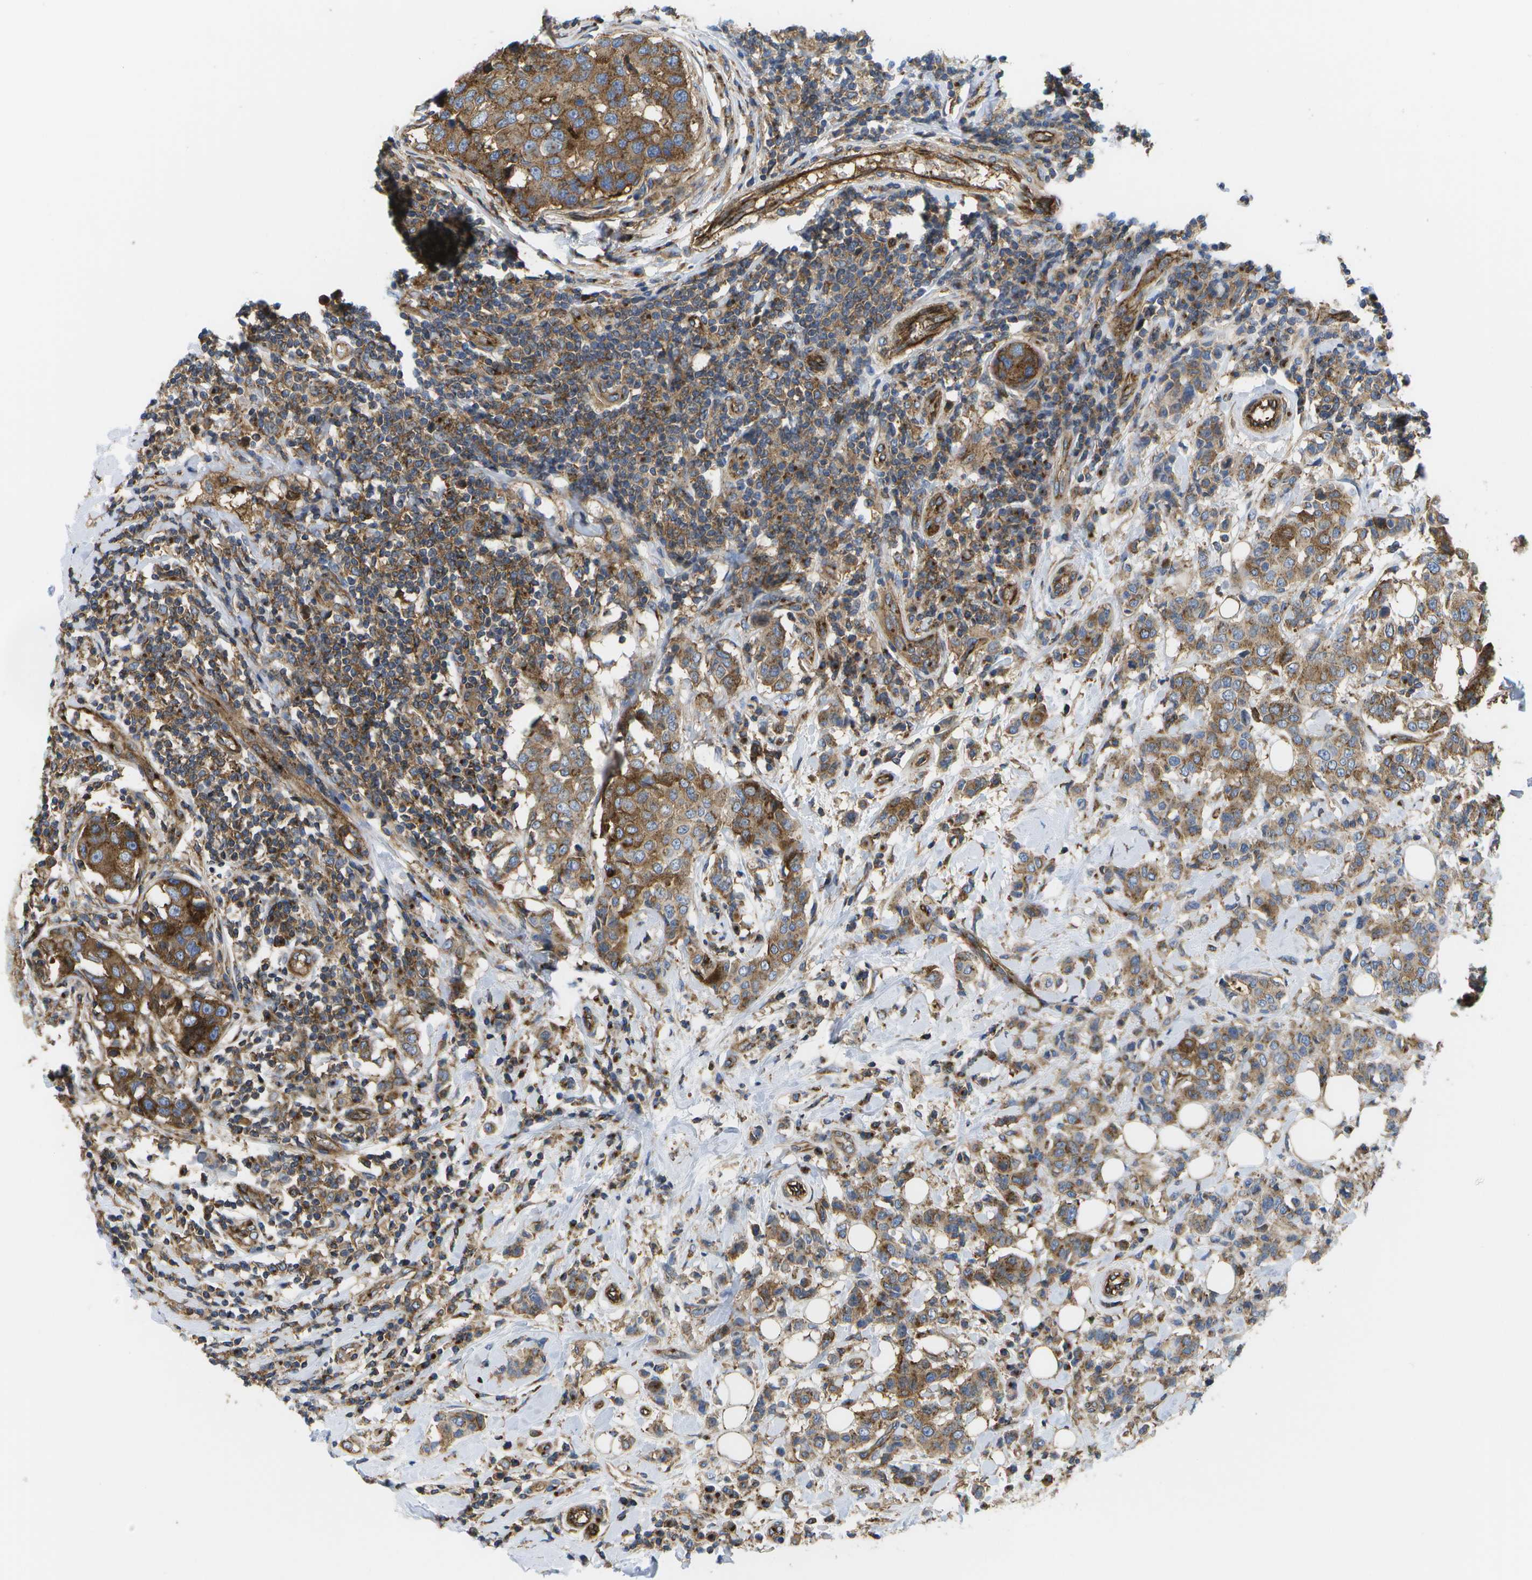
{"staining": {"intensity": "strong", "quantity": ">75%", "location": "cytoplasmic/membranous"}, "tissue": "breast cancer", "cell_type": "Tumor cells", "image_type": "cancer", "snomed": [{"axis": "morphology", "description": "Duct carcinoma"}, {"axis": "topography", "description": "Breast"}], "caption": "This histopathology image displays breast infiltrating ductal carcinoma stained with immunohistochemistry to label a protein in brown. The cytoplasmic/membranous of tumor cells show strong positivity for the protein. Nuclei are counter-stained blue.", "gene": "BST2", "patient": {"sex": "female", "age": 27}}